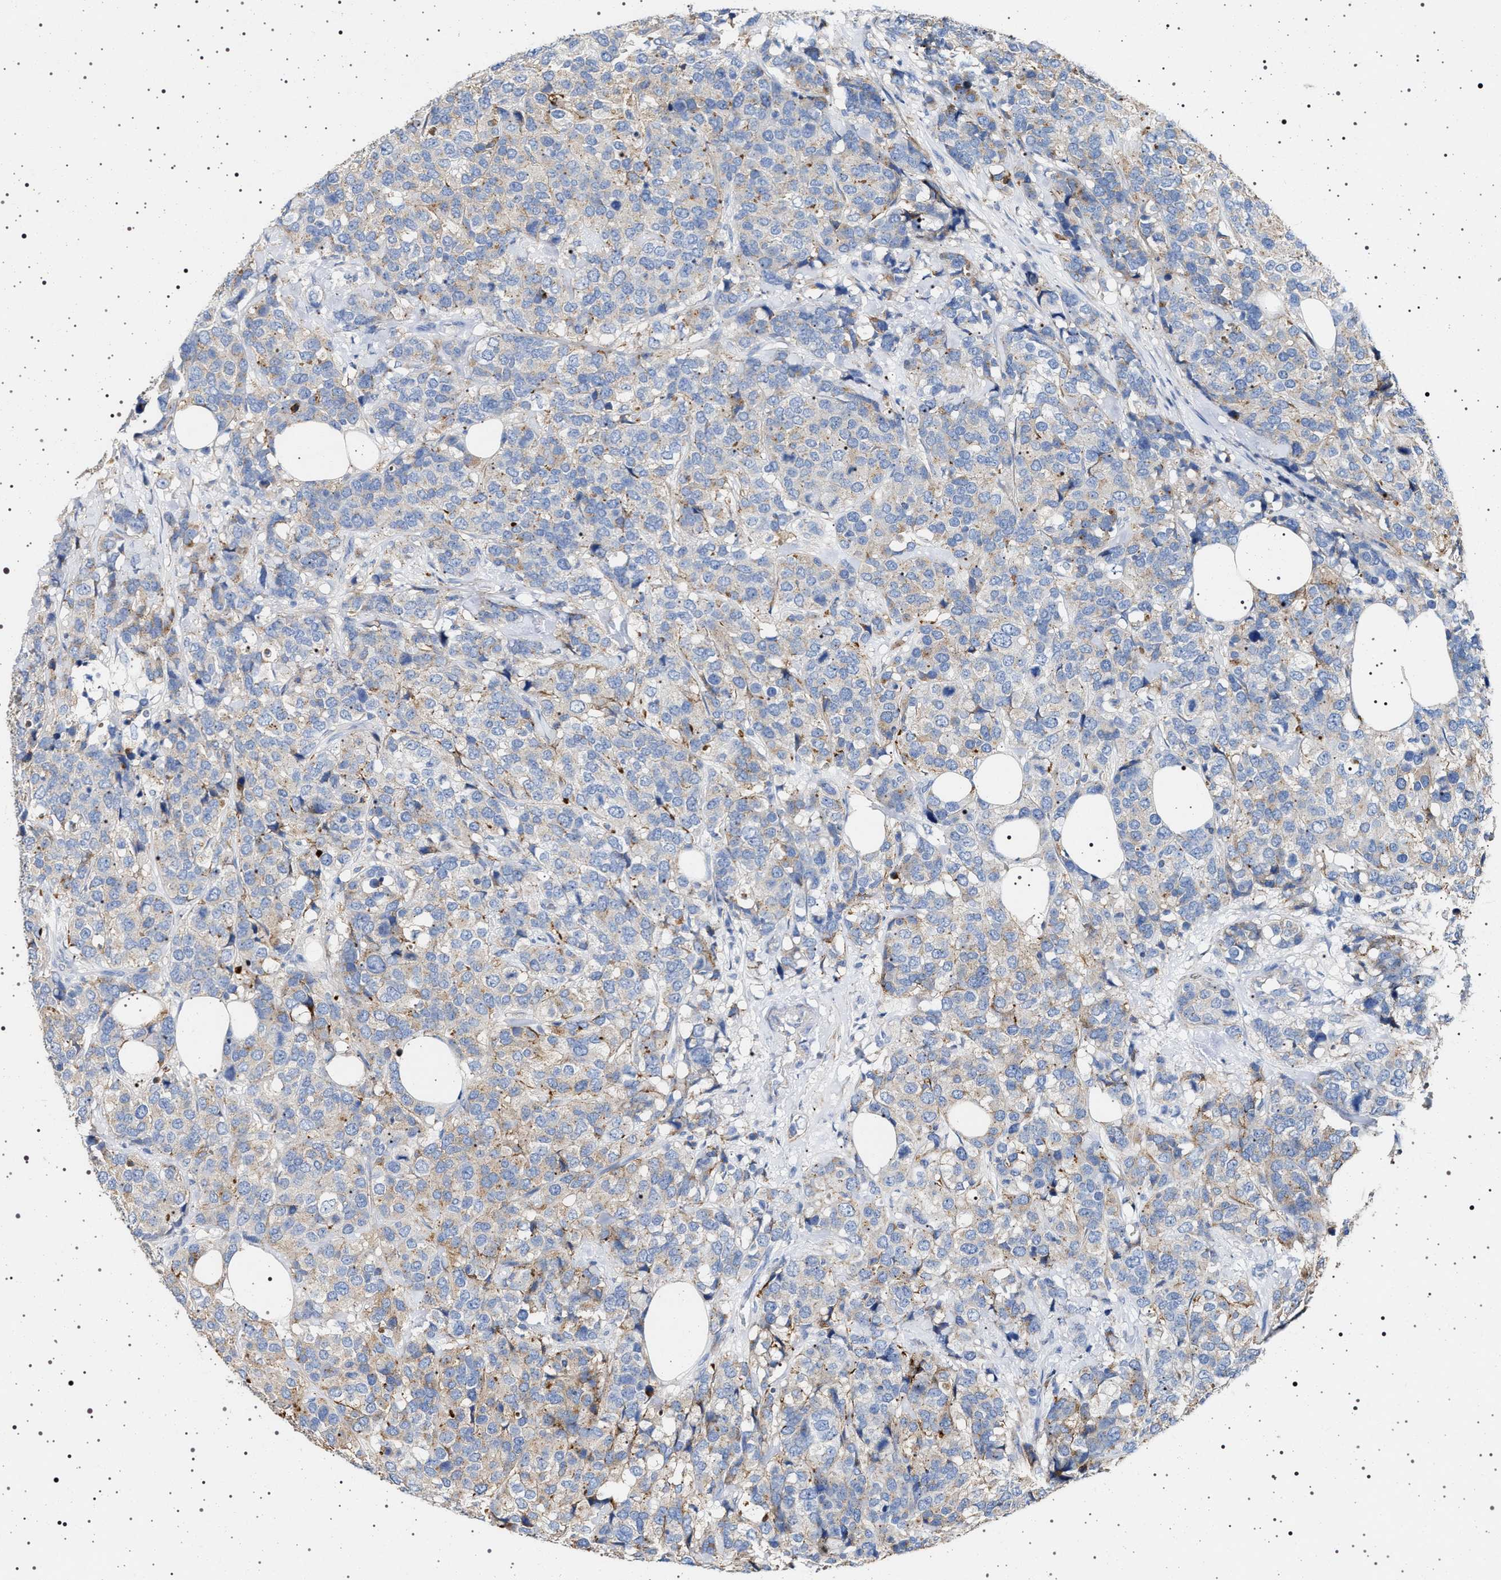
{"staining": {"intensity": "weak", "quantity": "<25%", "location": "cytoplasmic/membranous"}, "tissue": "breast cancer", "cell_type": "Tumor cells", "image_type": "cancer", "snomed": [{"axis": "morphology", "description": "Lobular carcinoma"}, {"axis": "topography", "description": "Breast"}], "caption": "Tumor cells show no significant staining in breast cancer (lobular carcinoma). Brightfield microscopy of immunohistochemistry (IHC) stained with DAB (brown) and hematoxylin (blue), captured at high magnification.", "gene": "NAALADL2", "patient": {"sex": "female", "age": 59}}